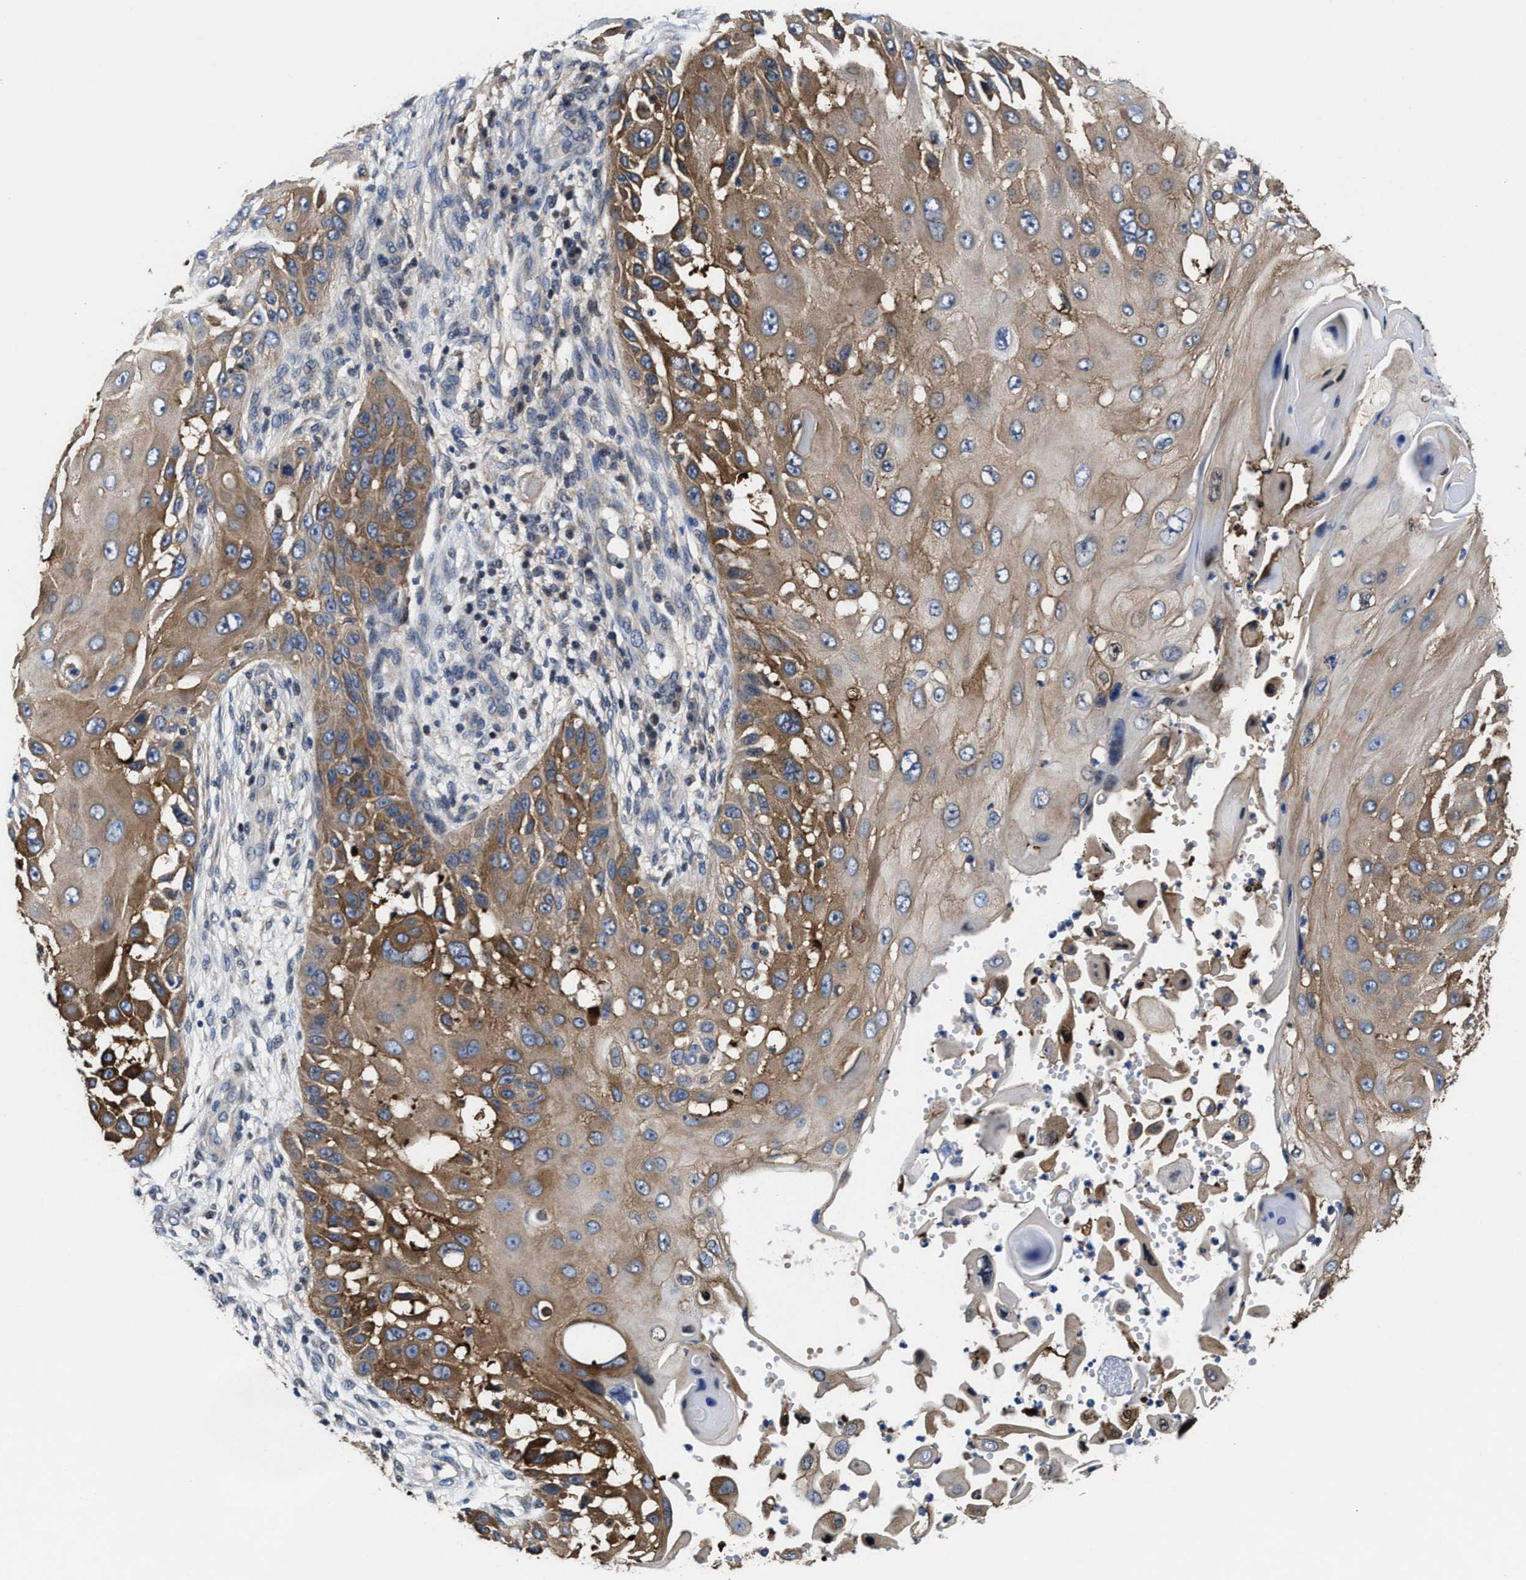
{"staining": {"intensity": "moderate", "quantity": ">75%", "location": "cytoplasmic/membranous"}, "tissue": "skin cancer", "cell_type": "Tumor cells", "image_type": "cancer", "snomed": [{"axis": "morphology", "description": "Squamous cell carcinoma, NOS"}, {"axis": "topography", "description": "Skin"}], "caption": "Immunohistochemical staining of squamous cell carcinoma (skin) displays moderate cytoplasmic/membranous protein expression in approximately >75% of tumor cells.", "gene": "KIF12", "patient": {"sex": "female", "age": 44}}